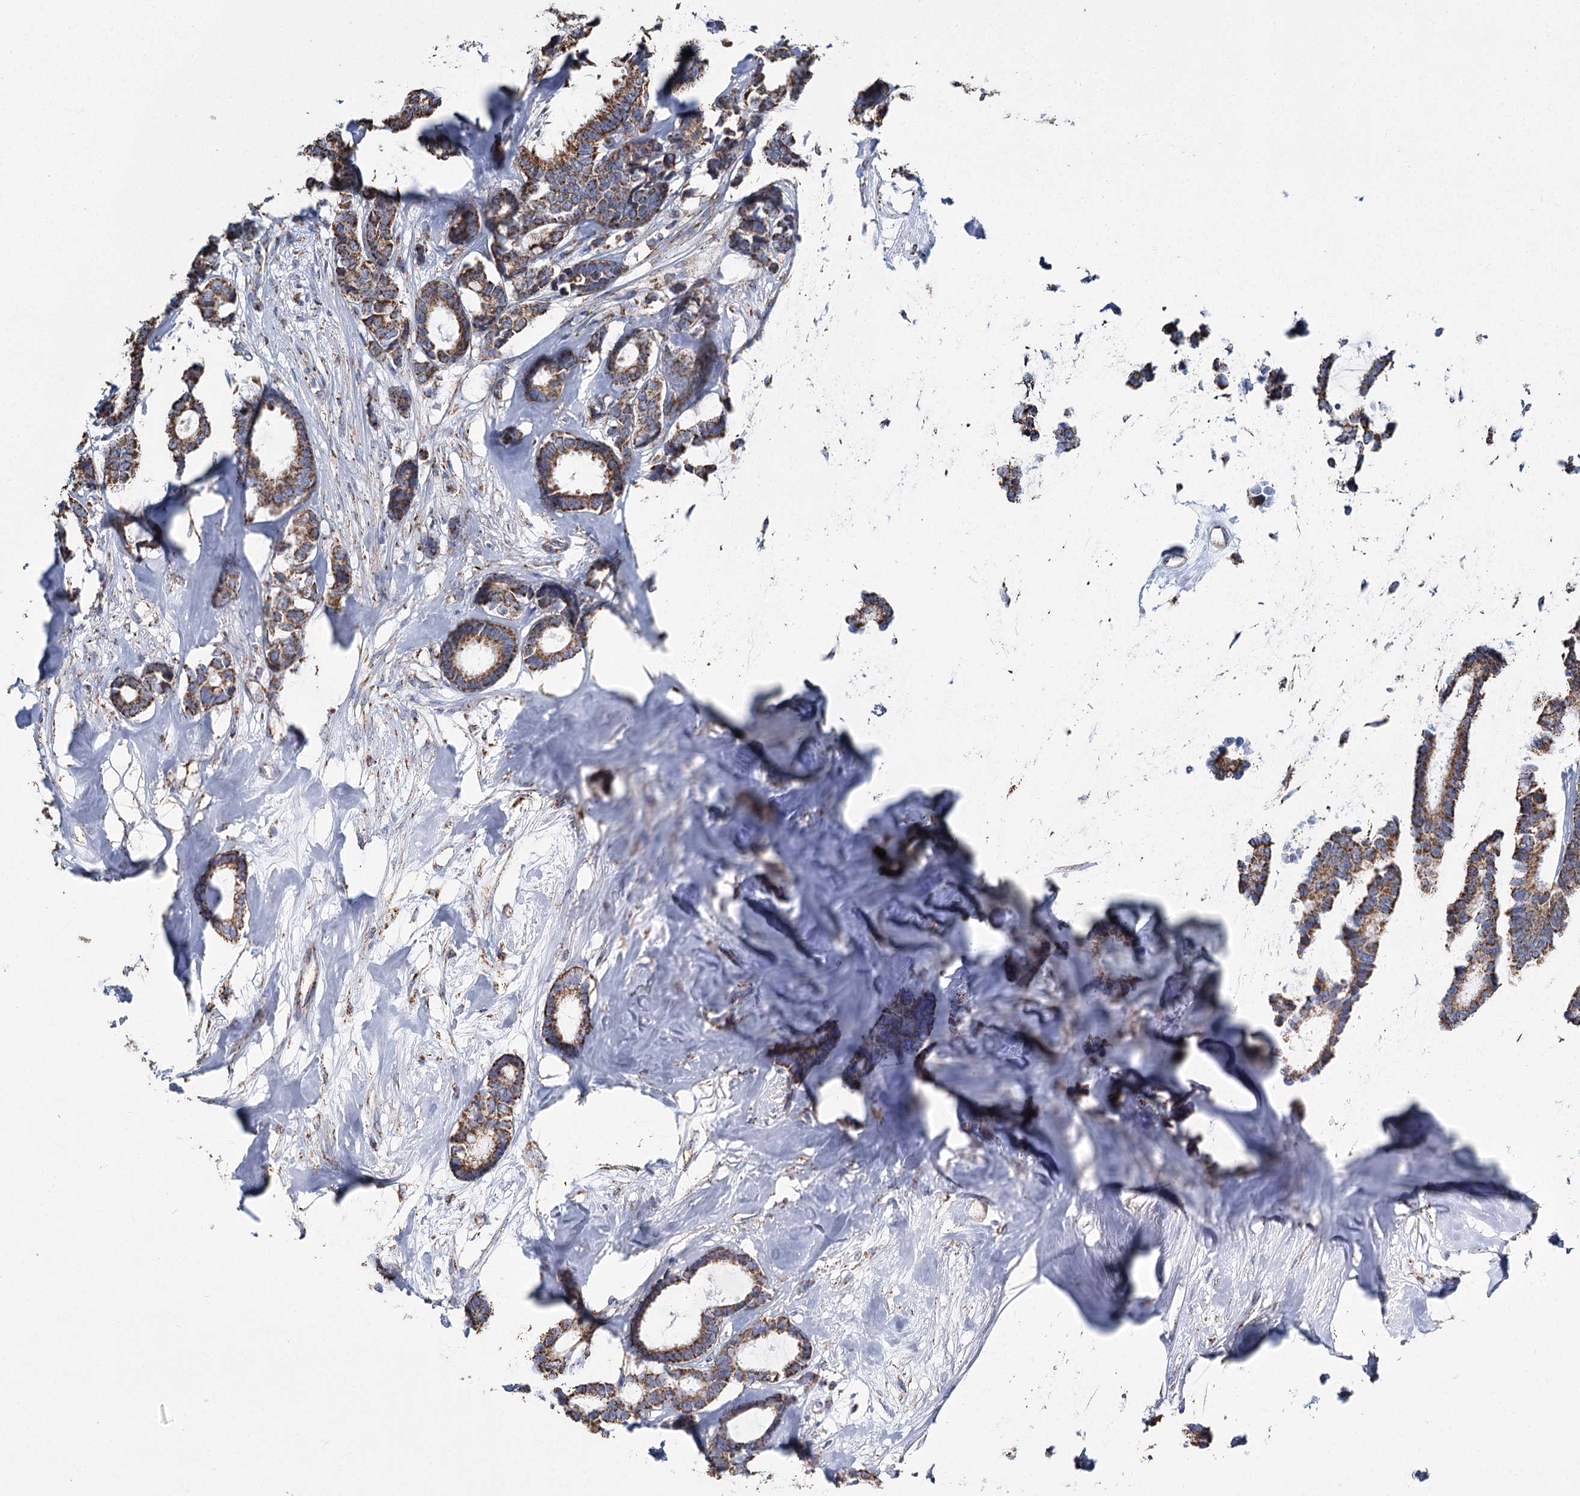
{"staining": {"intensity": "moderate", "quantity": ">75%", "location": "cytoplasmic/membranous"}, "tissue": "breast cancer", "cell_type": "Tumor cells", "image_type": "cancer", "snomed": [{"axis": "morphology", "description": "Duct carcinoma"}, {"axis": "topography", "description": "Breast"}], "caption": "Breast cancer stained with immunohistochemistry (IHC) shows moderate cytoplasmic/membranous positivity in about >75% of tumor cells.", "gene": "MRPL44", "patient": {"sex": "female", "age": 87}}